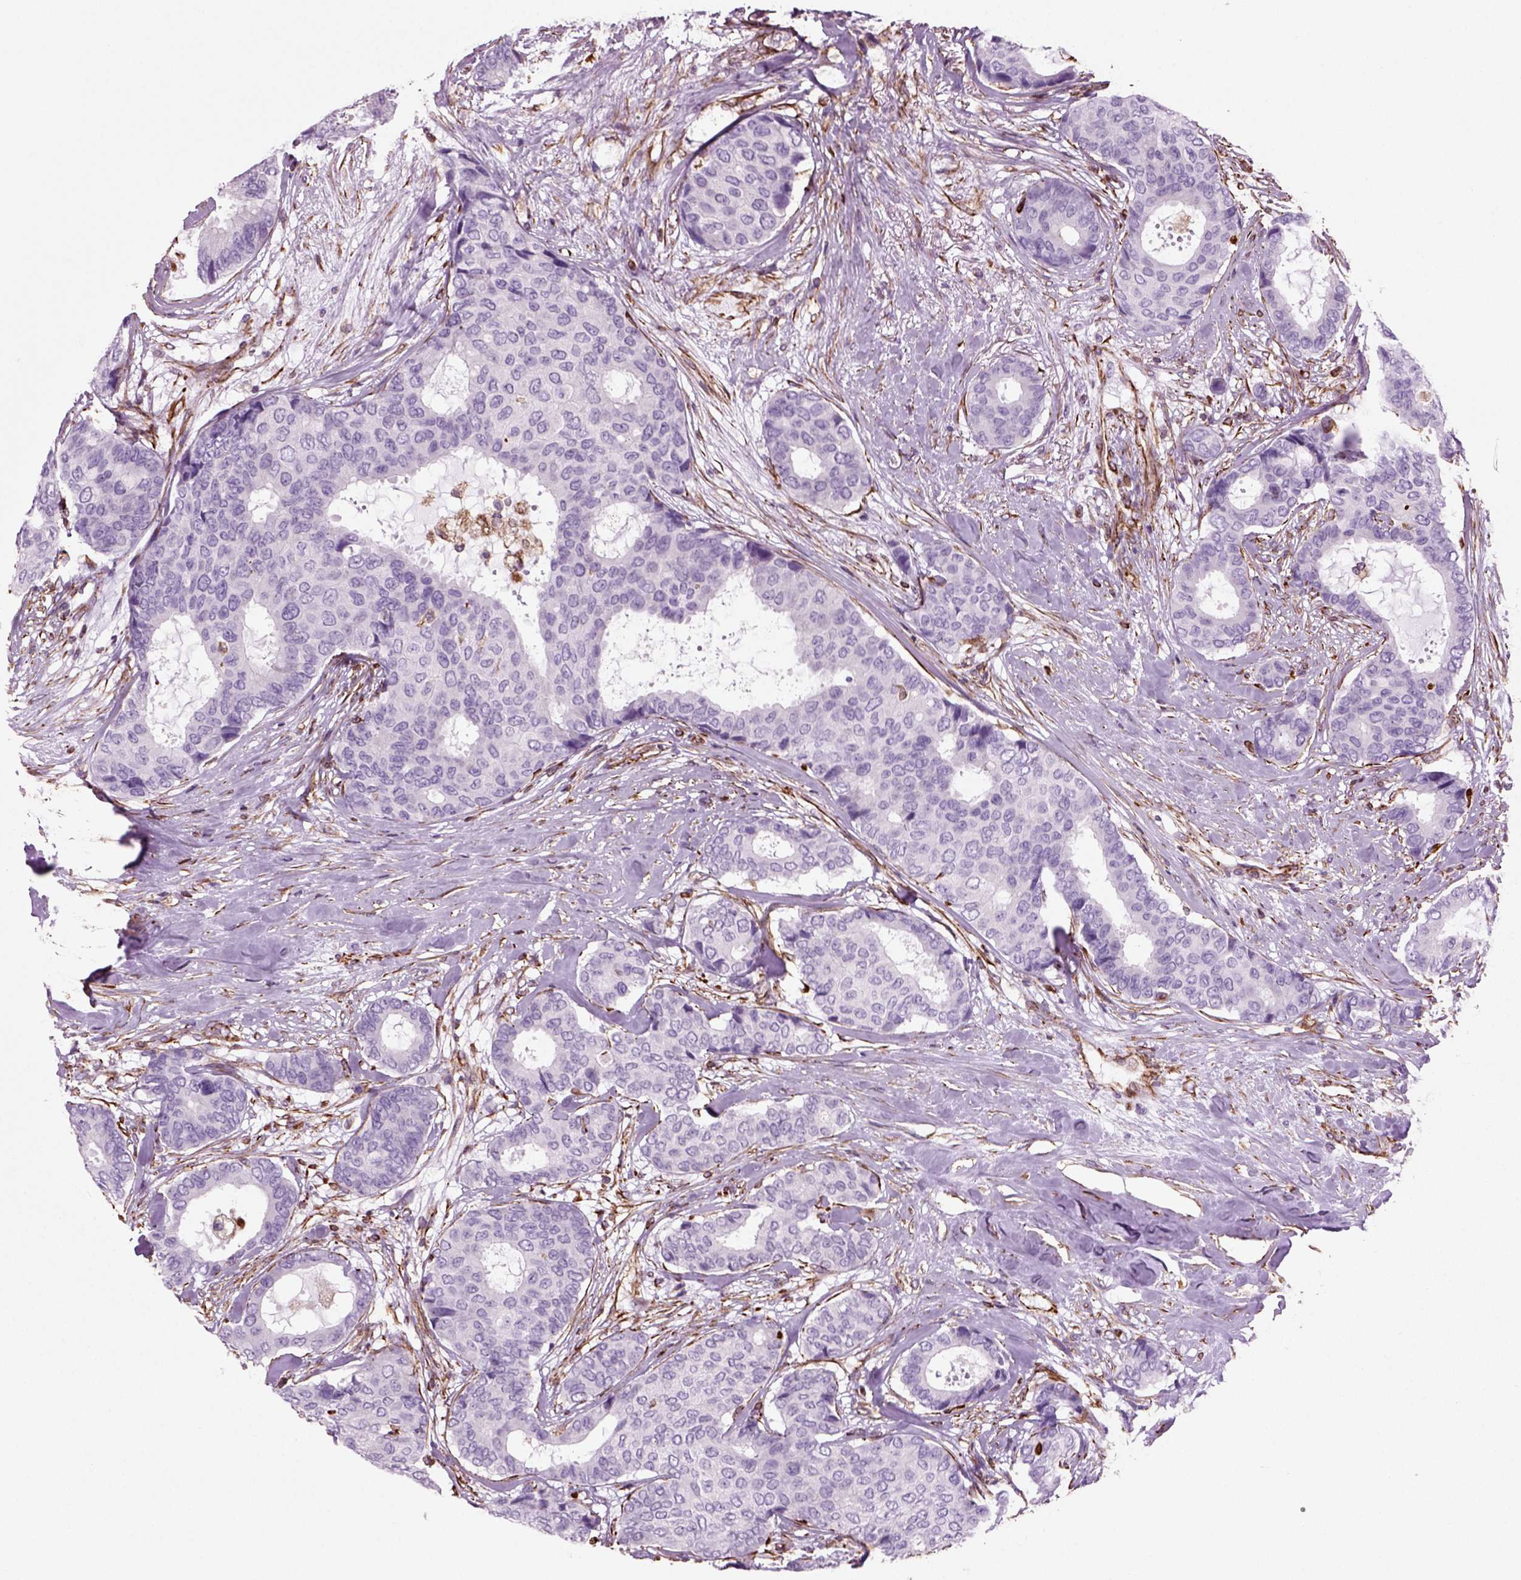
{"staining": {"intensity": "negative", "quantity": "none", "location": "none"}, "tissue": "breast cancer", "cell_type": "Tumor cells", "image_type": "cancer", "snomed": [{"axis": "morphology", "description": "Duct carcinoma"}, {"axis": "topography", "description": "Breast"}], "caption": "Immunohistochemical staining of human intraductal carcinoma (breast) shows no significant staining in tumor cells.", "gene": "ACER3", "patient": {"sex": "female", "age": 75}}